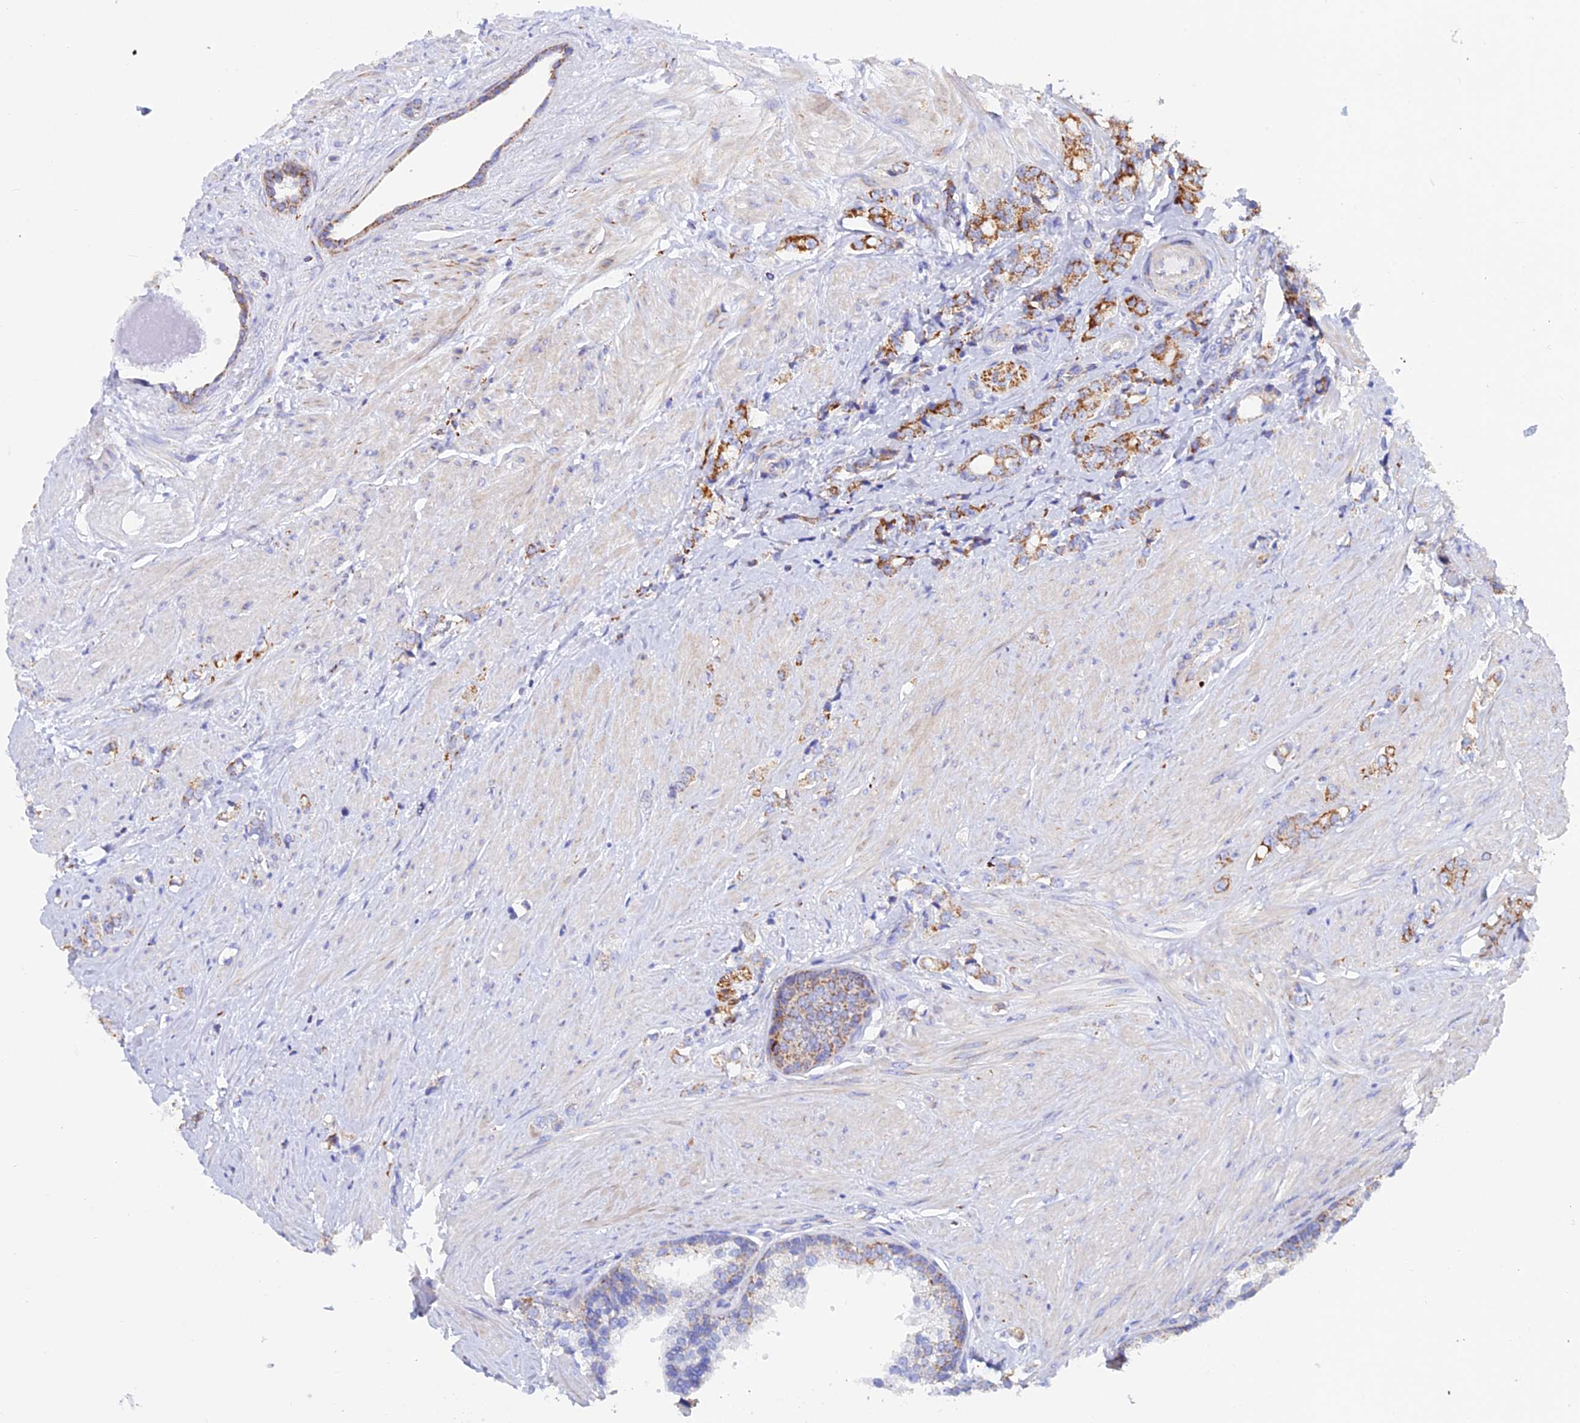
{"staining": {"intensity": "moderate", "quantity": ">75%", "location": "cytoplasmic/membranous"}, "tissue": "prostate cancer", "cell_type": "Tumor cells", "image_type": "cancer", "snomed": [{"axis": "morphology", "description": "Adenocarcinoma, High grade"}, {"axis": "topography", "description": "Prostate"}], "caption": "Prostate cancer stained with a protein marker reveals moderate staining in tumor cells.", "gene": "GCDH", "patient": {"sex": "male", "age": 62}}